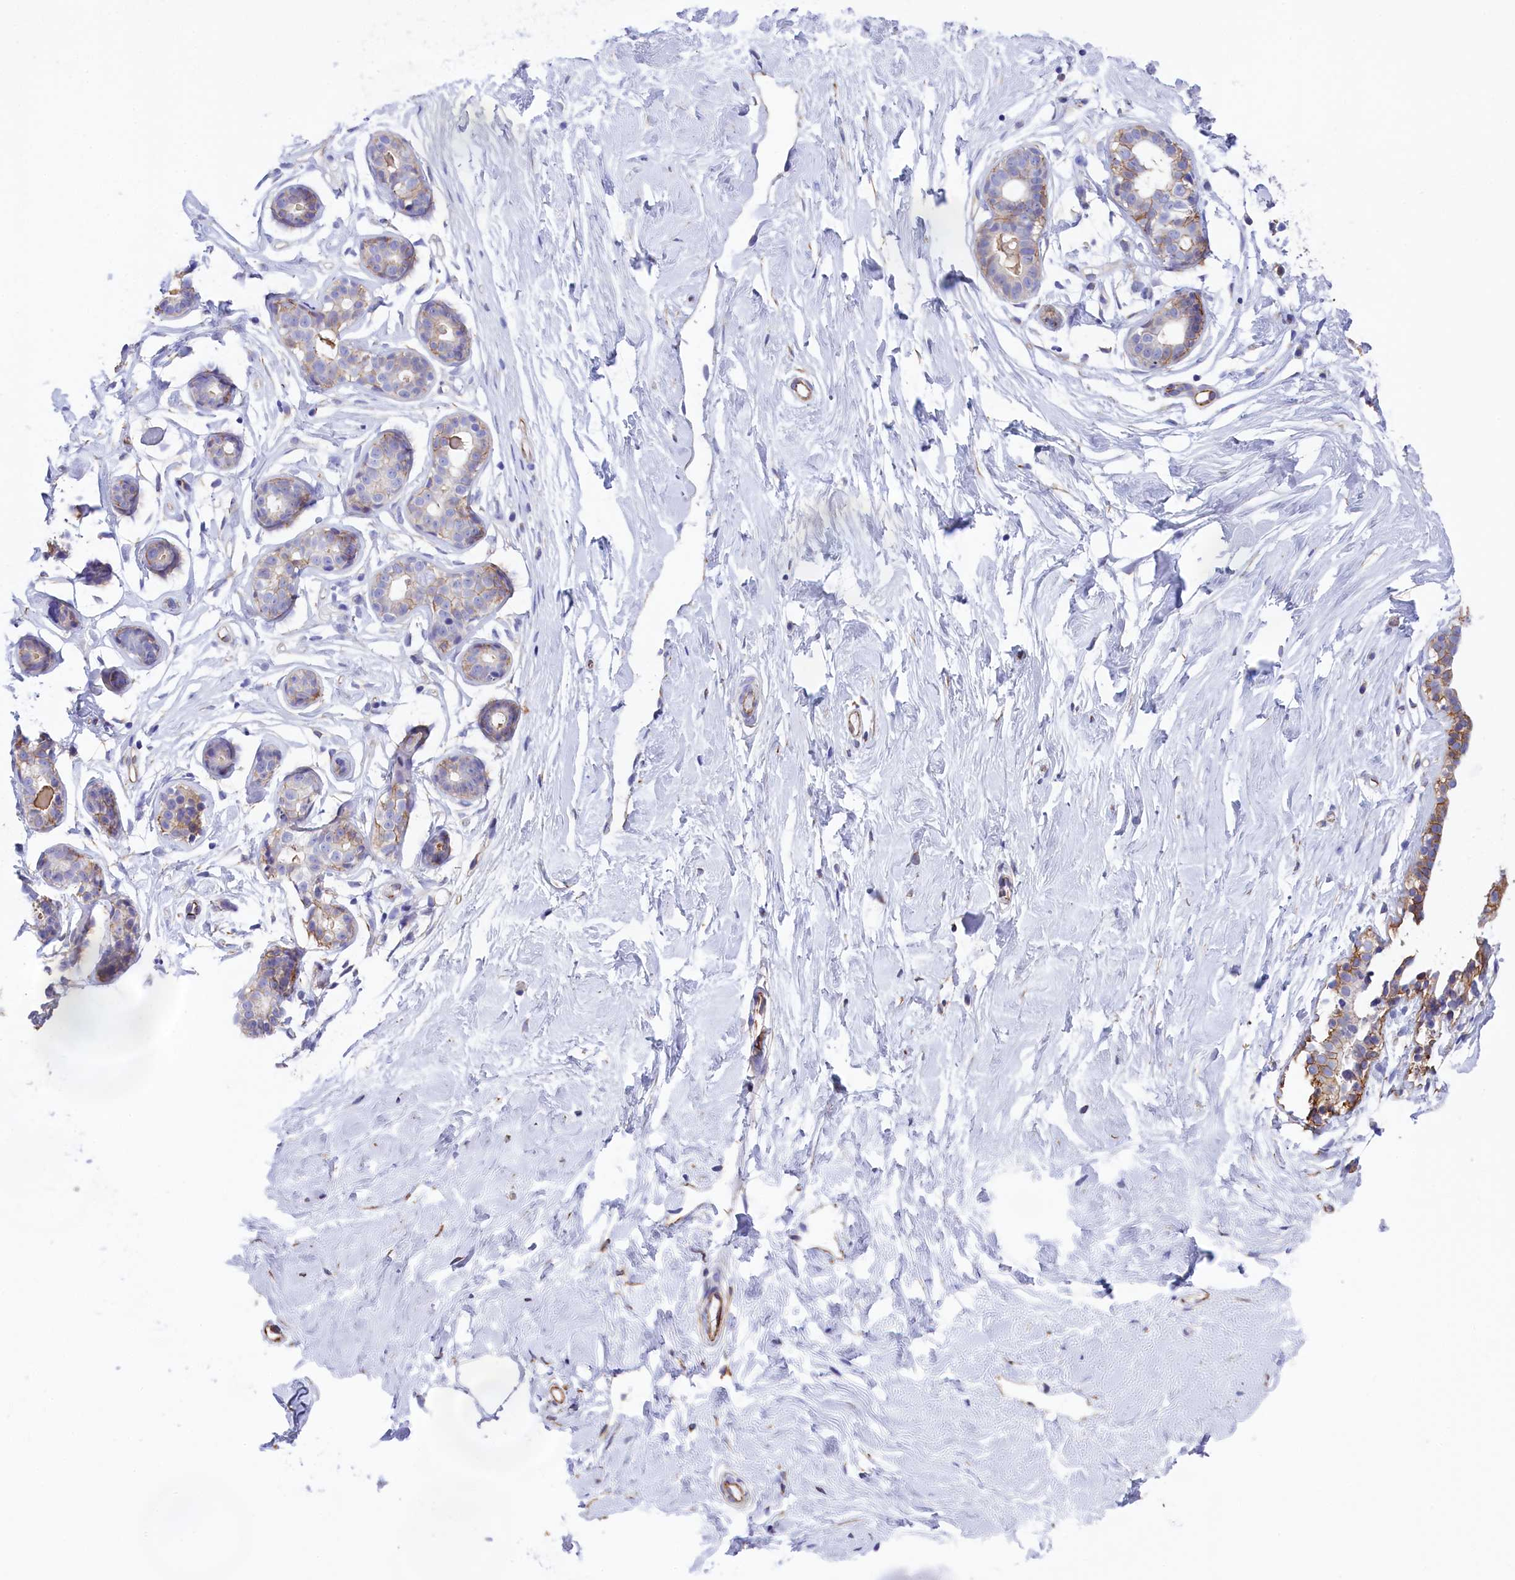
{"staining": {"intensity": "negative", "quantity": "none", "location": "none"}, "tissue": "breast", "cell_type": "Adipocytes", "image_type": "normal", "snomed": [{"axis": "morphology", "description": "Normal tissue, NOS"}, {"axis": "morphology", "description": "Adenoma, NOS"}, {"axis": "topography", "description": "Breast"}], "caption": "Immunohistochemistry (IHC) micrograph of benign breast: human breast stained with DAB shows no significant protein staining in adipocytes.", "gene": "TACSTD2", "patient": {"sex": "female", "age": 23}}